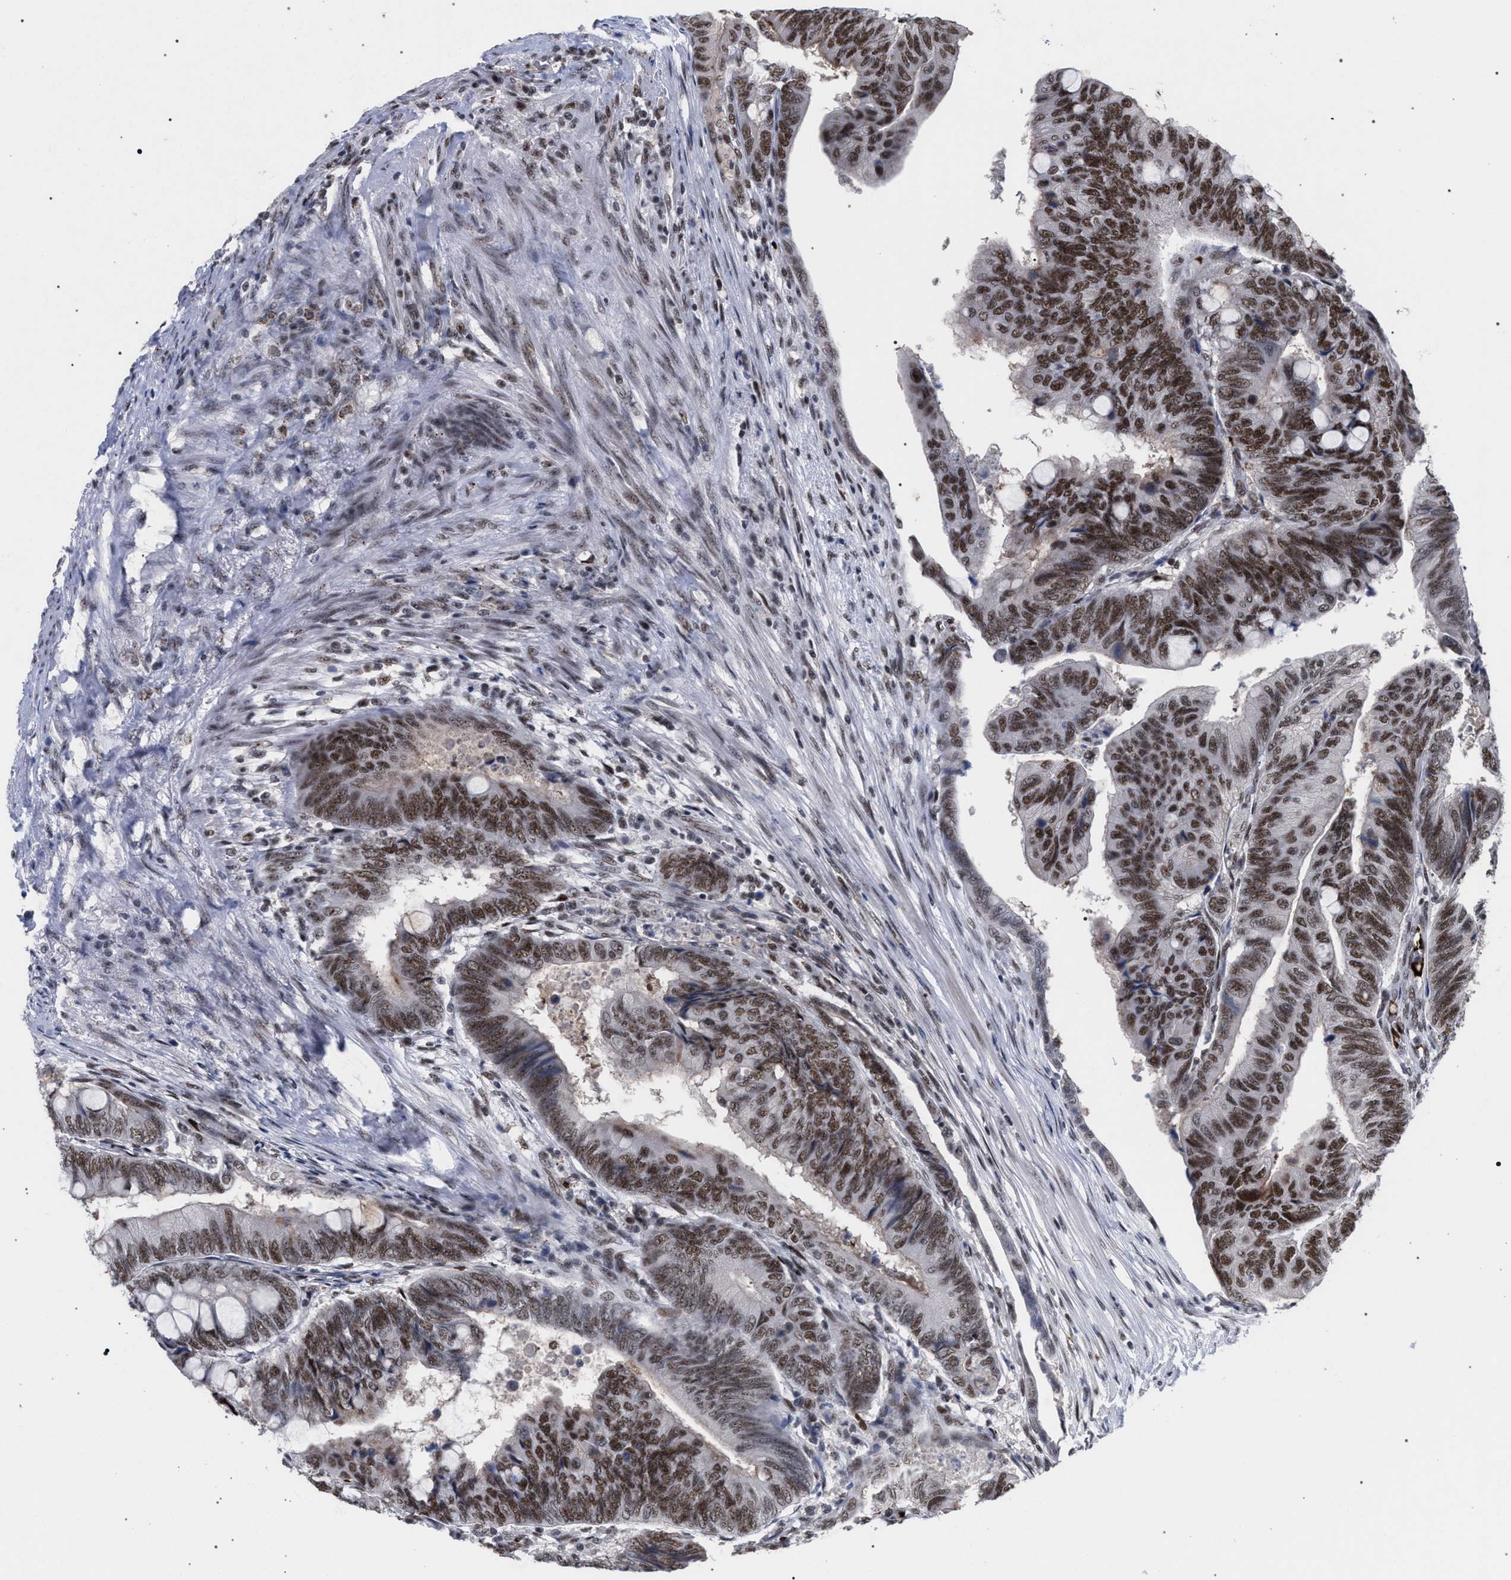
{"staining": {"intensity": "moderate", "quantity": ">75%", "location": "nuclear"}, "tissue": "colorectal cancer", "cell_type": "Tumor cells", "image_type": "cancer", "snomed": [{"axis": "morphology", "description": "Normal tissue, NOS"}, {"axis": "morphology", "description": "Adenocarcinoma, NOS"}, {"axis": "topography", "description": "Rectum"}, {"axis": "topography", "description": "Peripheral nerve tissue"}], "caption": "IHC histopathology image of colorectal adenocarcinoma stained for a protein (brown), which shows medium levels of moderate nuclear staining in about >75% of tumor cells.", "gene": "SCAF4", "patient": {"sex": "male", "age": 92}}